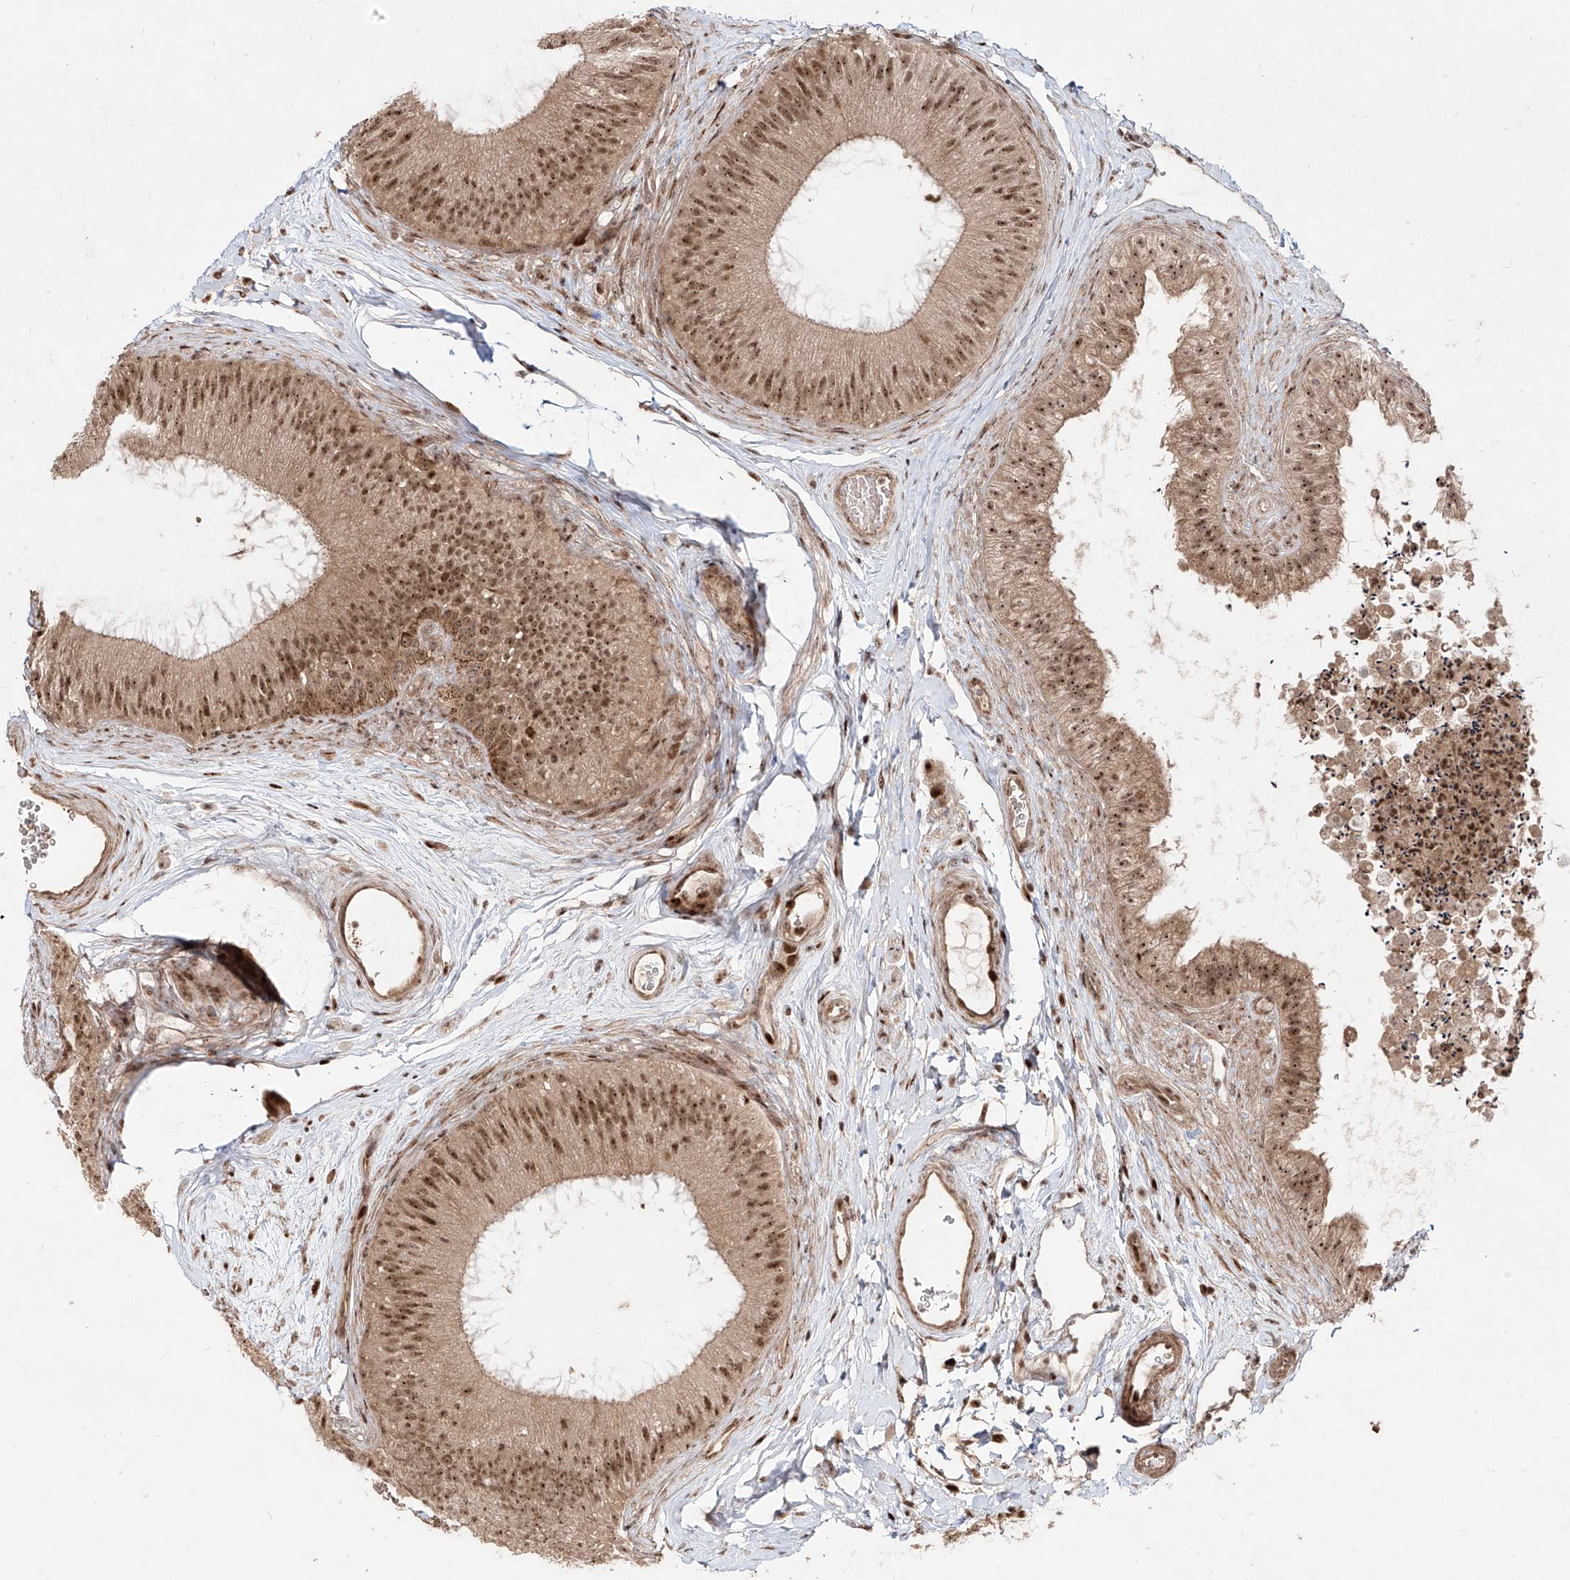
{"staining": {"intensity": "moderate", "quantity": ">75%", "location": "cytoplasmic/membranous,nuclear"}, "tissue": "epididymis", "cell_type": "Glandular cells", "image_type": "normal", "snomed": [{"axis": "morphology", "description": "Normal tissue, NOS"}, {"axis": "topography", "description": "Epididymis"}], "caption": "A photomicrograph of human epididymis stained for a protein reveals moderate cytoplasmic/membranous,nuclear brown staining in glandular cells.", "gene": "ZNF710", "patient": {"sex": "male", "age": 45}}